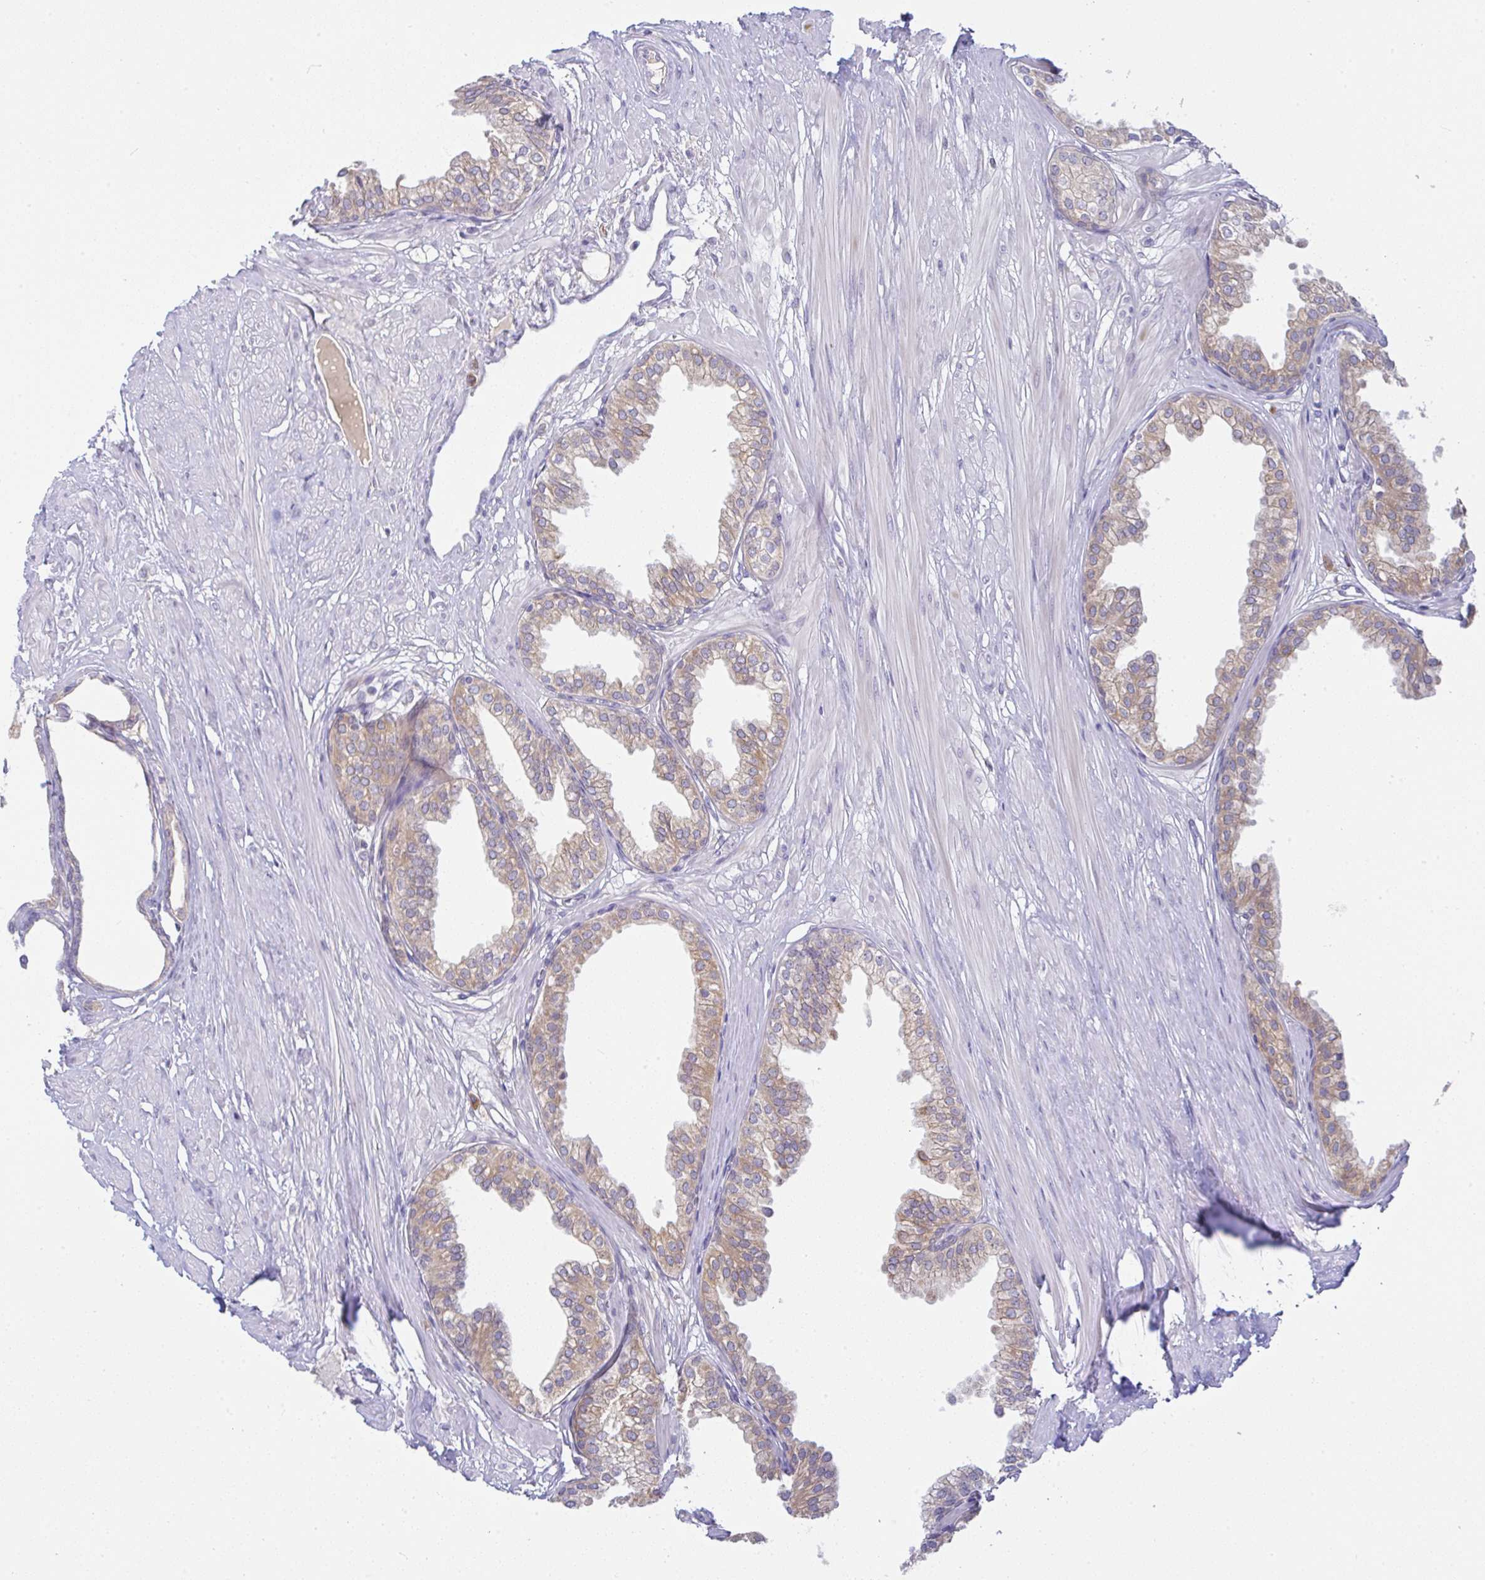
{"staining": {"intensity": "weak", "quantity": "25%-75%", "location": "cytoplasmic/membranous"}, "tissue": "prostate", "cell_type": "Glandular cells", "image_type": "normal", "snomed": [{"axis": "morphology", "description": "Normal tissue, NOS"}, {"axis": "topography", "description": "Prostate"}, {"axis": "topography", "description": "Peripheral nerve tissue"}], "caption": "Prostate was stained to show a protein in brown. There is low levels of weak cytoplasmic/membranous expression in about 25%-75% of glandular cells. (DAB IHC with brightfield microscopy, high magnification).", "gene": "DERL2", "patient": {"sex": "male", "age": 55}}